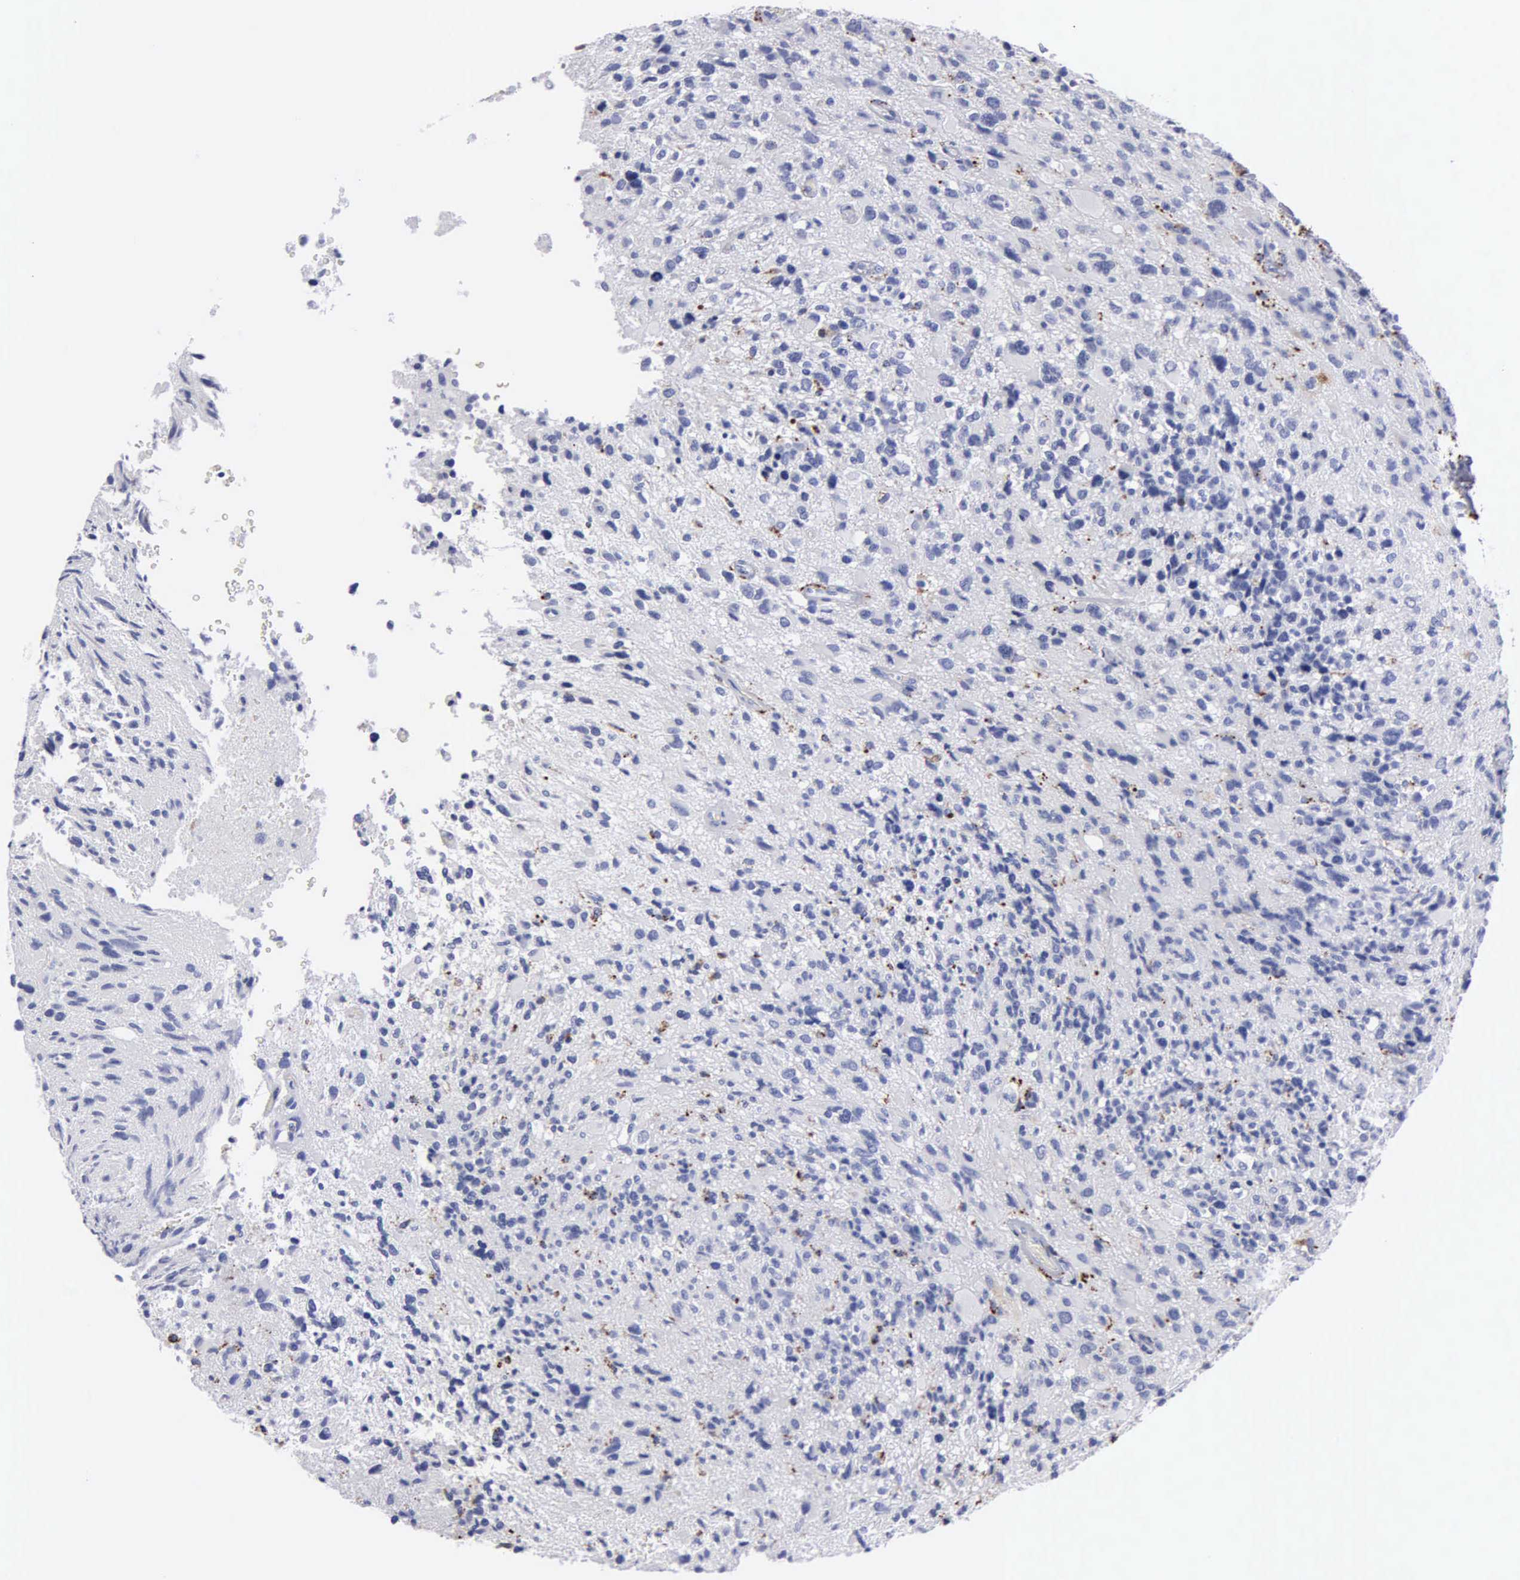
{"staining": {"intensity": "moderate", "quantity": "<25%", "location": "cytoplasmic/membranous"}, "tissue": "glioma", "cell_type": "Tumor cells", "image_type": "cancer", "snomed": [{"axis": "morphology", "description": "Glioma, malignant, High grade"}, {"axis": "topography", "description": "Brain"}], "caption": "Protein expression analysis of human glioma reveals moderate cytoplasmic/membranous positivity in approximately <25% of tumor cells. (IHC, brightfield microscopy, high magnification).", "gene": "CTSH", "patient": {"sex": "male", "age": 69}}